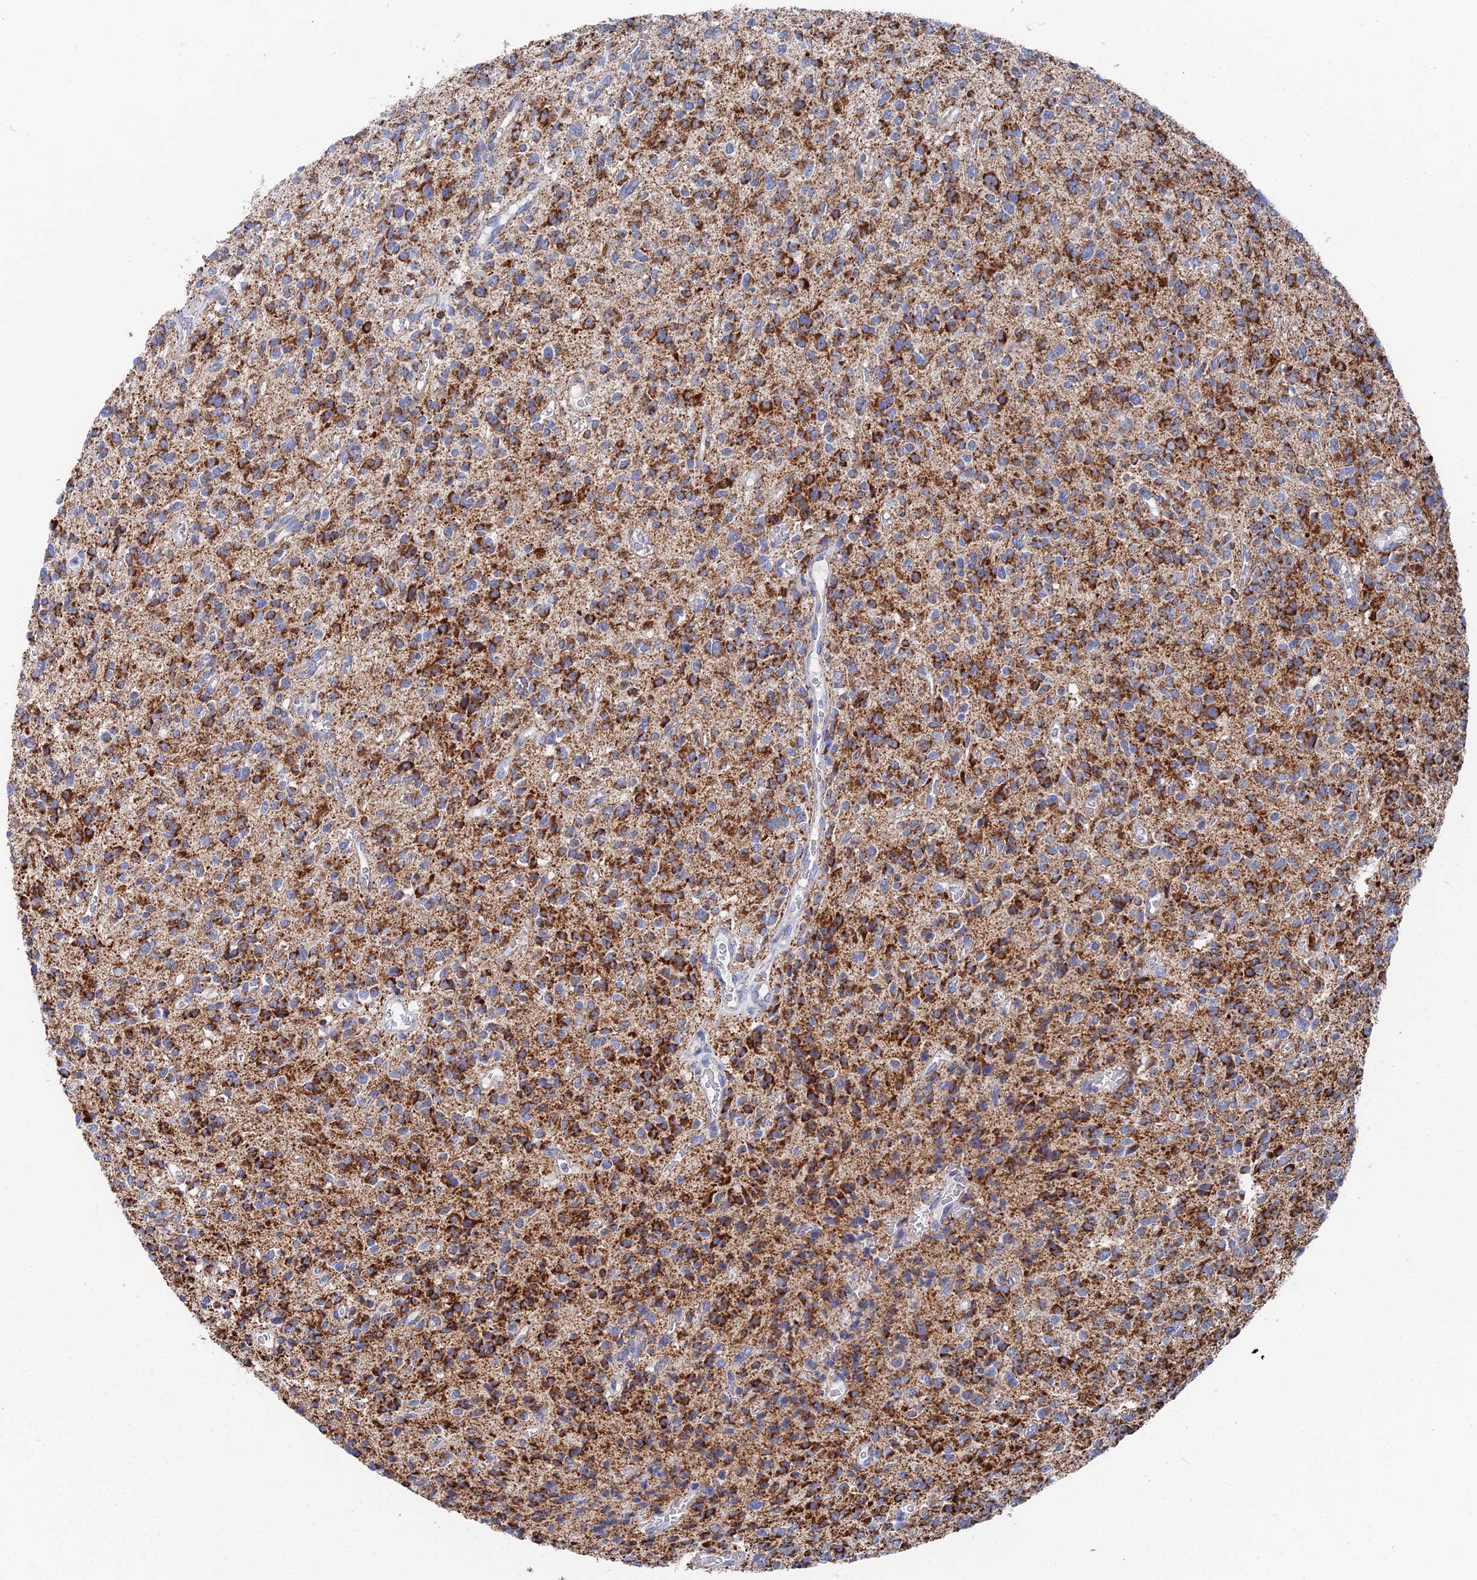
{"staining": {"intensity": "strong", "quantity": ">75%", "location": "cytoplasmic/membranous"}, "tissue": "glioma", "cell_type": "Tumor cells", "image_type": "cancer", "snomed": [{"axis": "morphology", "description": "Glioma, malignant, High grade"}, {"axis": "topography", "description": "Brain"}], "caption": "This is an image of IHC staining of malignant glioma (high-grade), which shows strong expression in the cytoplasmic/membranous of tumor cells.", "gene": "IFT80", "patient": {"sex": "male", "age": 34}}